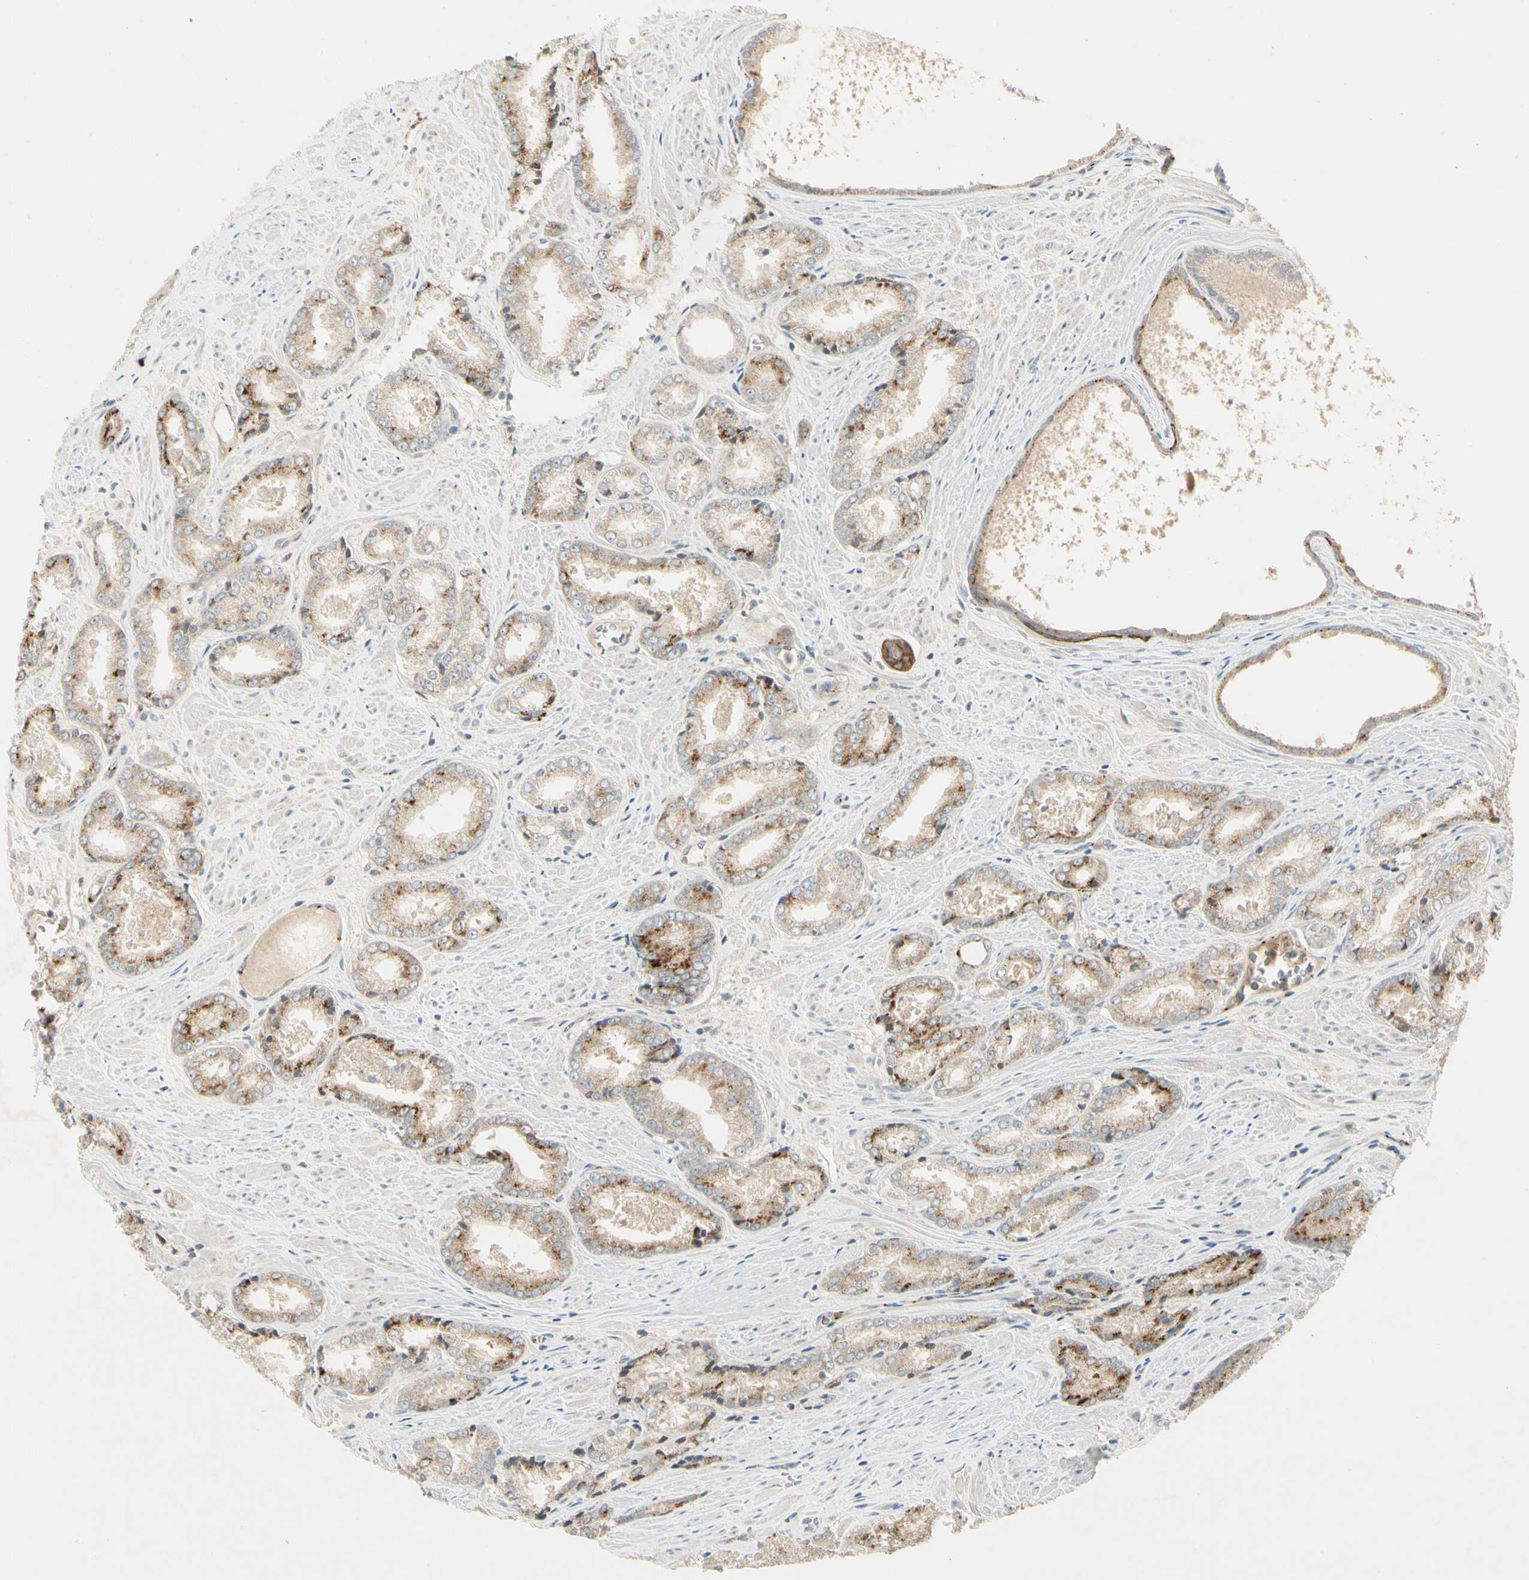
{"staining": {"intensity": "moderate", "quantity": "25%-75%", "location": "cytoplasmic/membranous"}, "tissue": "prostate cancer", "cell_type": "Tumor cells", "image_type": "cancer", "snomed": [{"axis": "morphology", "description": "Adenocarcinoma, Low grade"}, {"axis": "topography", "description": "Prostate"}], "caption": "High-magnification brightfield microscopy of prostate cancer stained with DAB (brown) and counterstained with hematoxylin (blue). tumor cells exhibit moderate cytoplasmic/membranous expression is identified in about25%-75% of cells.", "gene": "MANSC1", "patient": {"sex": "male", "age": 64}}